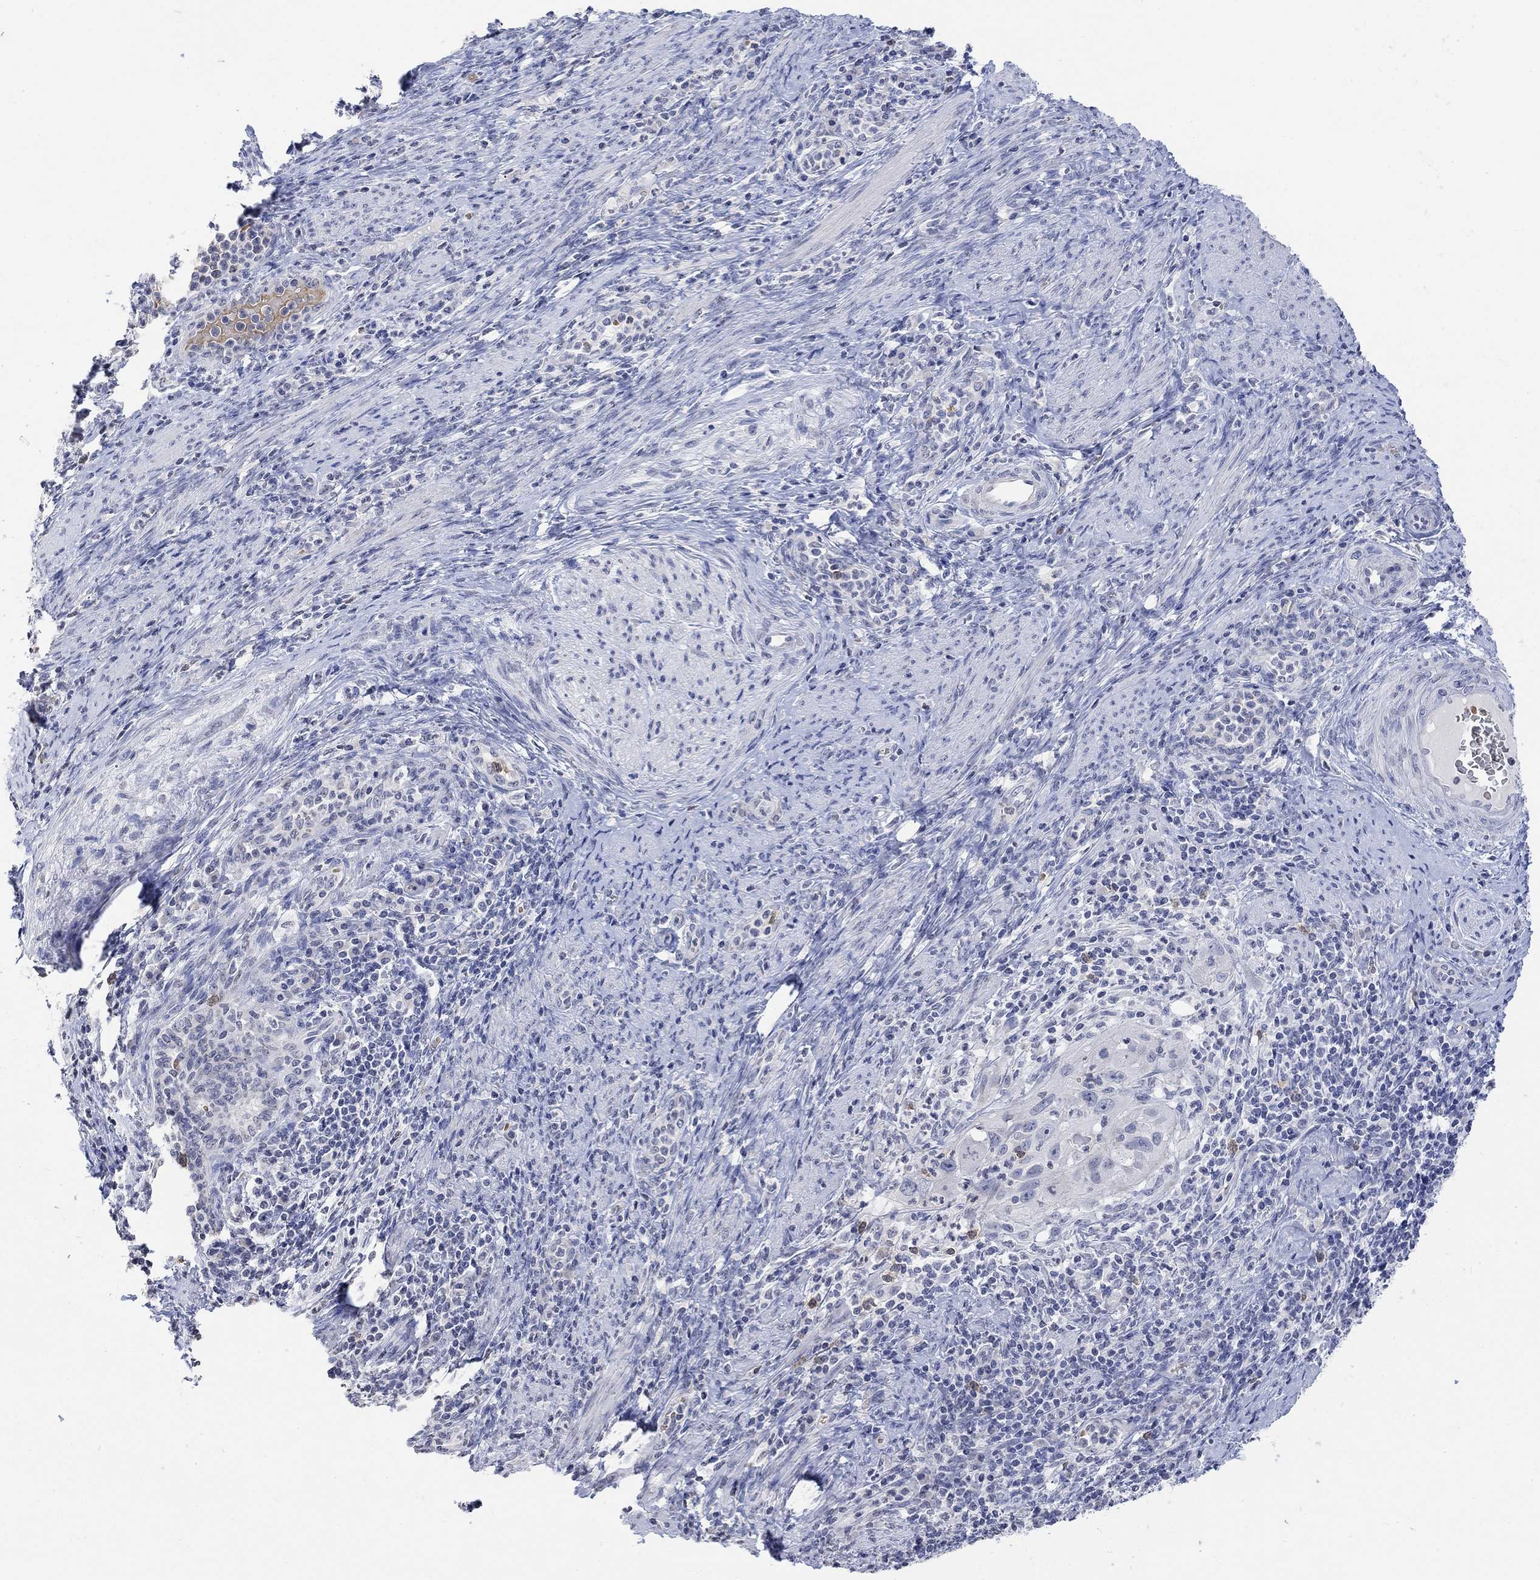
{"staining": {"intensity": "negative", "quantity": "none", "location": "none"}, "tissue": "cervical cancer", "cell_type": "Tumor cells", "image_type": "cancer", "snomed": [{"axis": "morphology", "description": "Squamous cell carcinoma, NOS"}, {"axis": "topography", "description": "Cervix"}], "caption": "This photomicrograph is of squamous cell carcinoma (cervical) stained with immunohistochemistry to label a protein in brown with the nuclei are counter-stained blue. There is no staining in tumor cells.", "gene": "TMEM255A", "patient": {"sex": "female", "age": 26}}